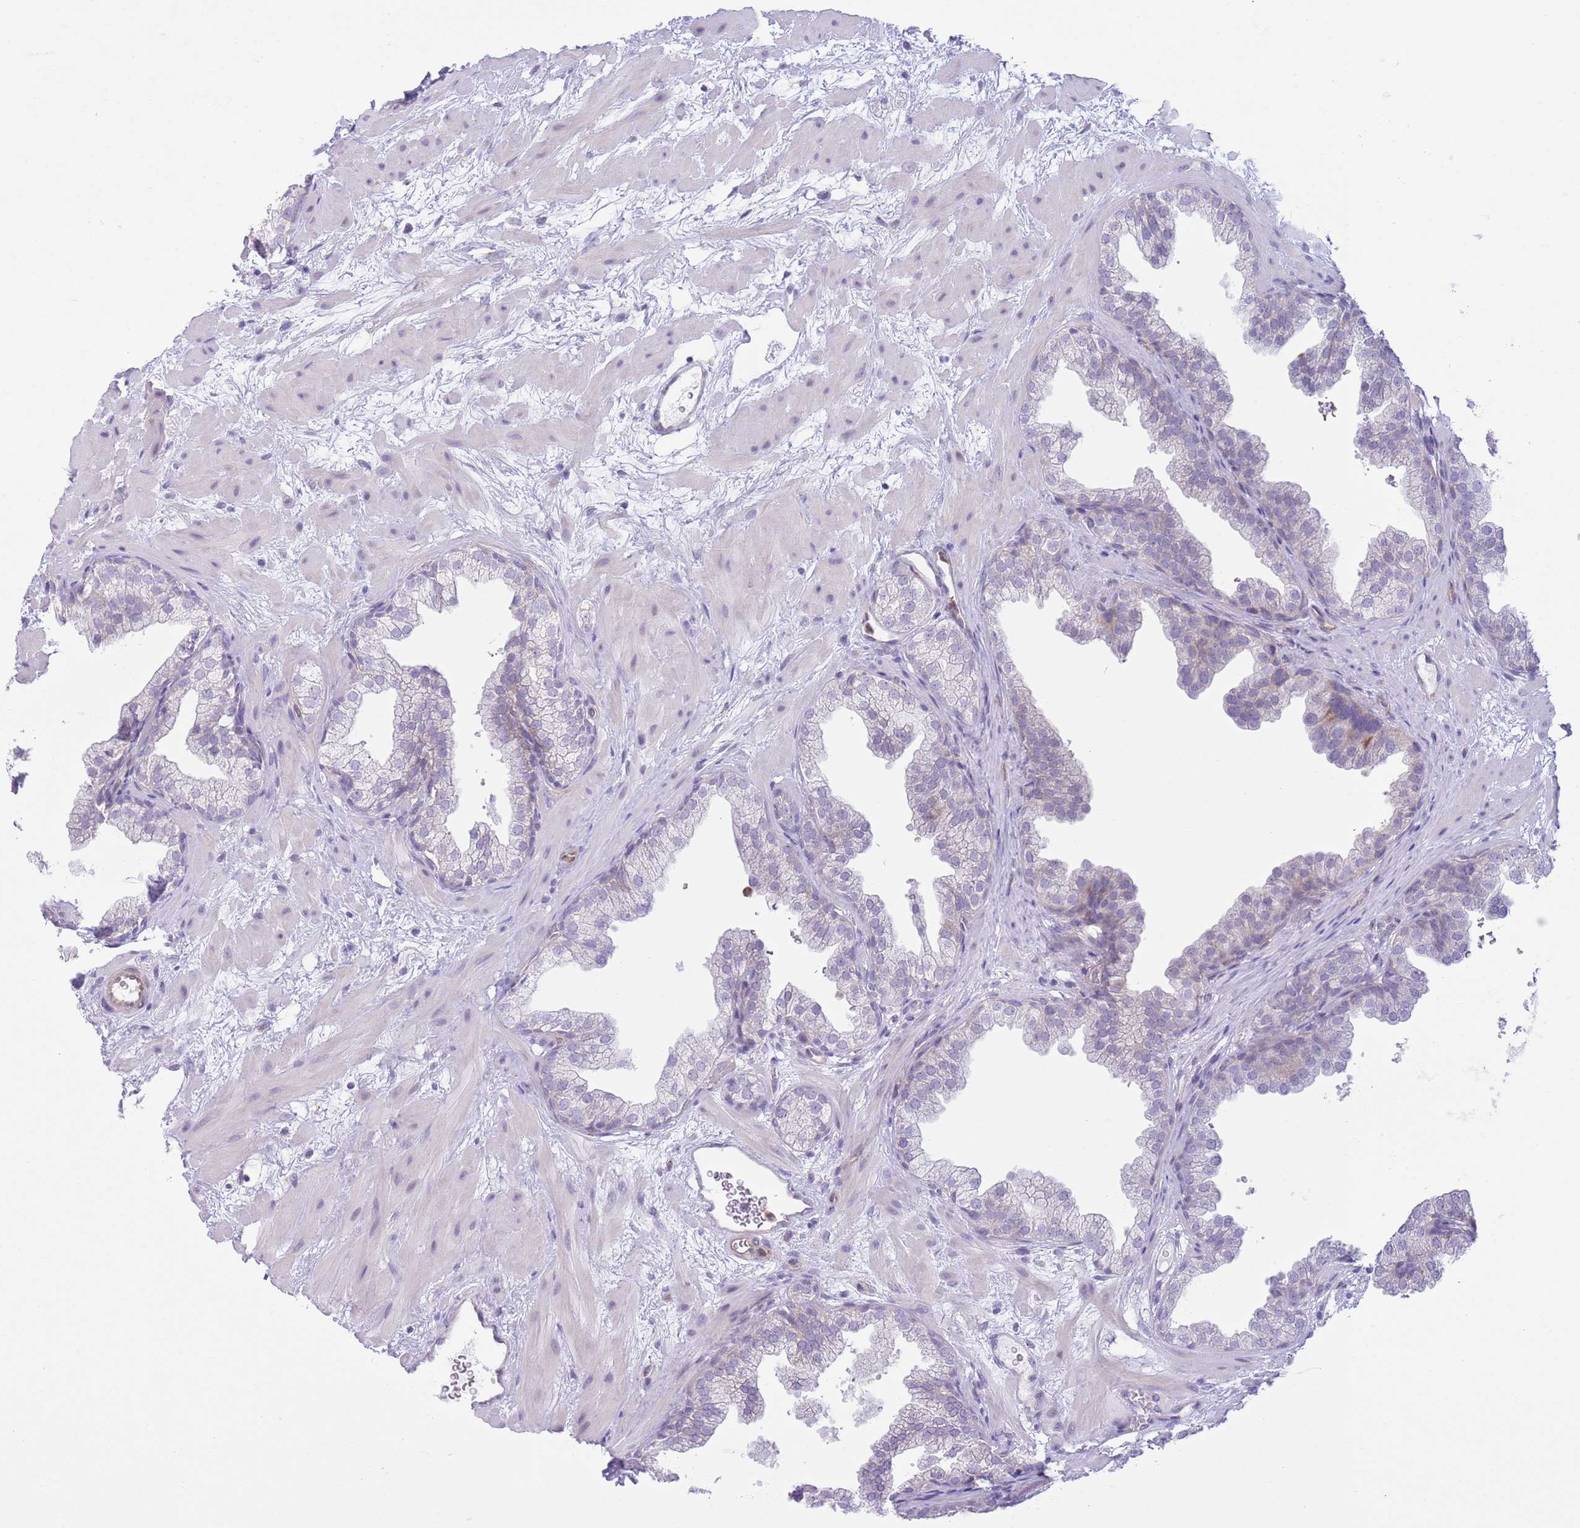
{"staining": {"intensity": "negative", "quantity": "none", "location": "none"}, "tissue": "prostate", "cell_type": "Glandular cells", "image_type": "normal", "snomed": [{"axis": "morphology", "description": "Normal tissue, NOS"}, {"axis": "topography", "description": "Prostate"}], "caption": "The immunohistochemistry micrograph has no significant staining in glandular cells of prostate.", "gene": "C20orf96", "patient": {"sex": "male", "age": 37}}